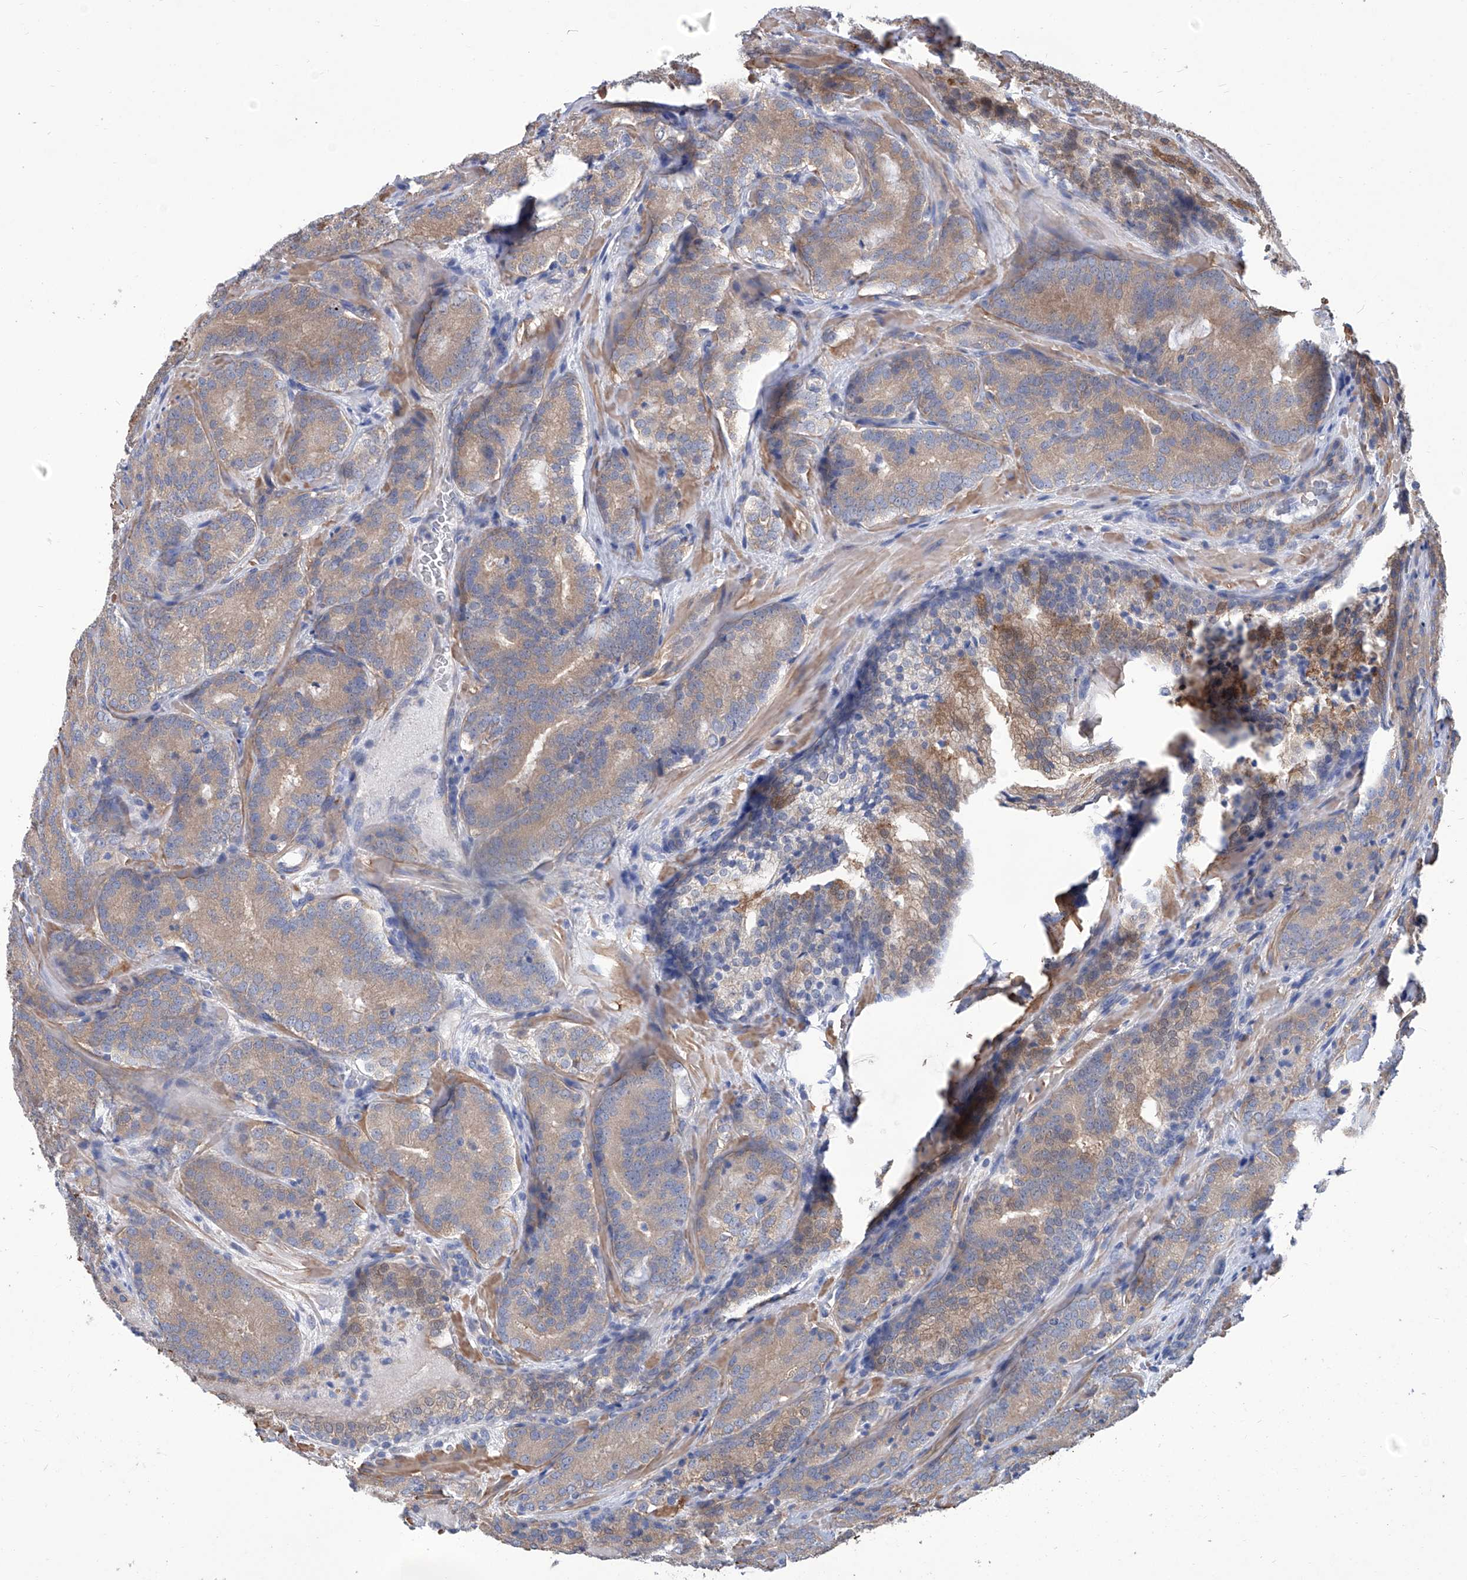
{"staining": {"intensity": "moderate", "quantity": ">75%", "location": "cytoplasmic/membranous"}, "tissue": "prostate cancer", "cell_type": "Tumor cells", "image_type": "cancer", "snomed": [{"axis": "morphology", "description": "Adenocarcinoma, High grade"}, {"axis": "topography", "description": "Prostate"}], "caption": "A brown stain labels moderate cytoplasmic/membranous positivity of a protein in prostate cancer (adenocarcinoma (high-grade)) tumor cells. The staining was performed using DAB (3,3'-diaminobenzidine), with brown indicating positive protein expression. Nuclei are stained blue with hematoxylin.", "gene": "SMS", "patient": {"sex": "male", "age": 57}}